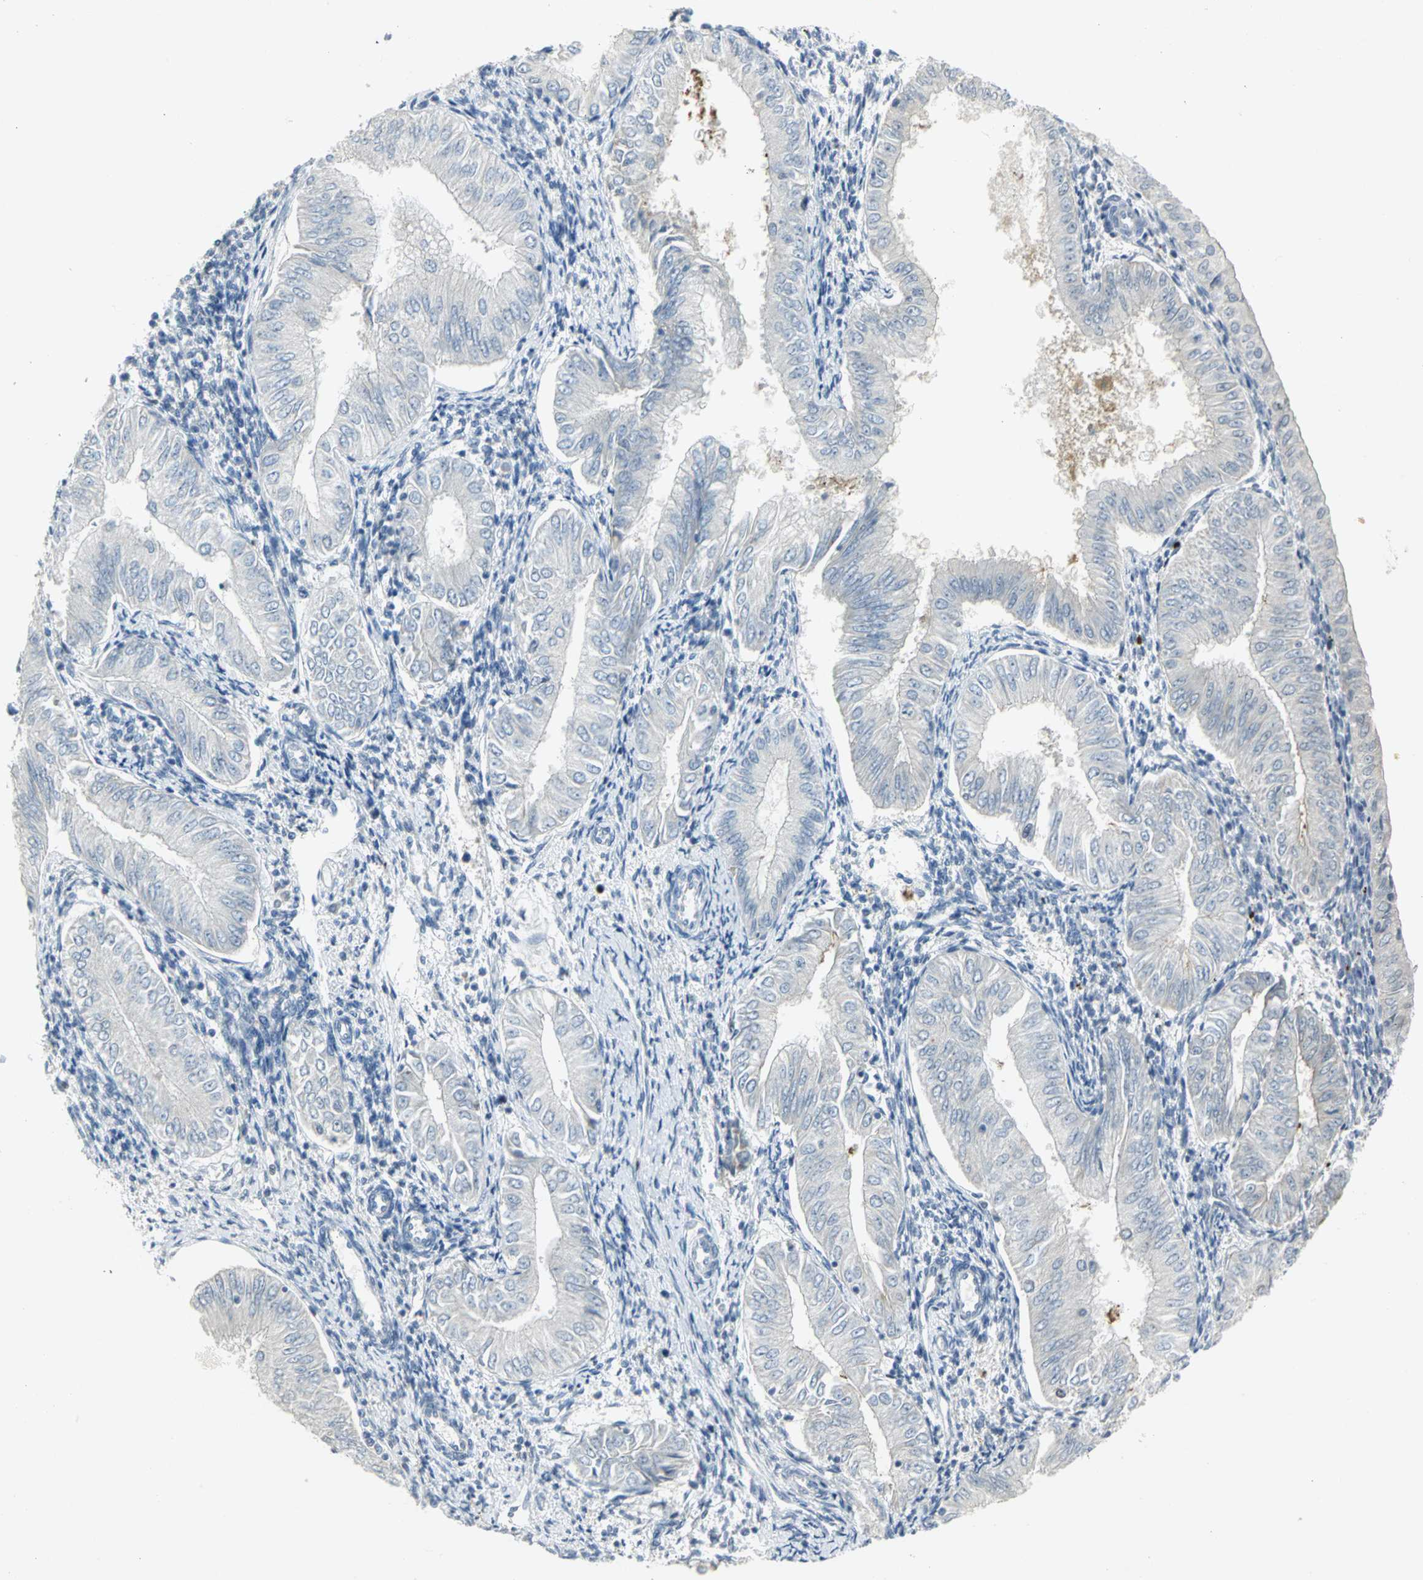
{"staining": {"intensity": "negative", "quantity": "none", "location": "none"}, "tissue": "endometrial cancer", "cell_type": "Tumor cells", "image_type": "cancer", "snomed": [{"axis": "morphology", "description": "Adenocarcinoma, NOS"}, {"axis": "topography", "description": "Endometrium"}], "caption": "Histopathology image shows no significant protein expression in tumor cells of endometrial cancer.", "gene": "BCL6", "patient": {"sex": "female", "age": 53}}